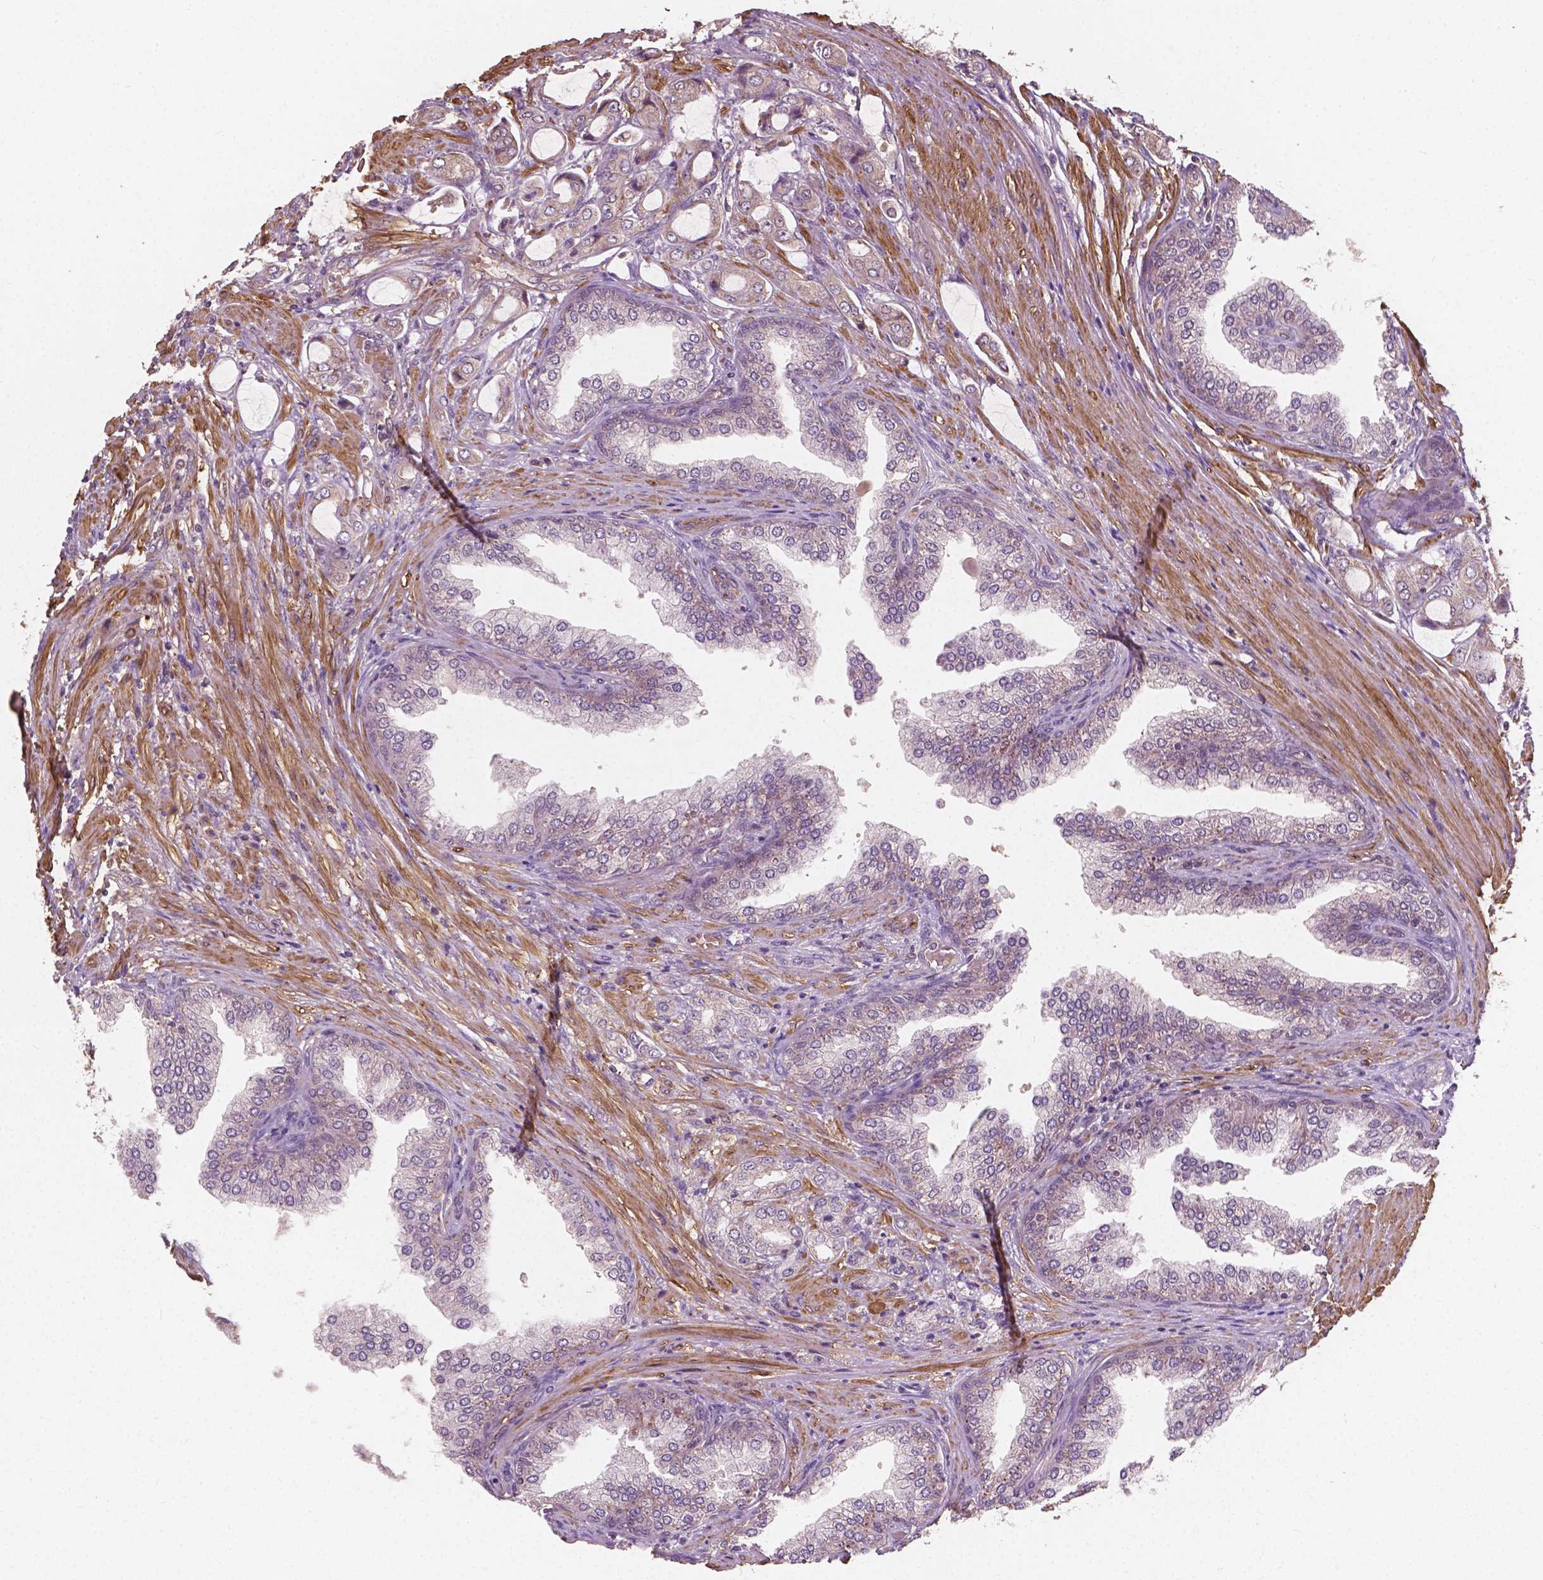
{"staining": {"intensity": "weak", "quantity": "<25%", "location": "cytoplasmic/membranous"}, "tissue": "prostate cancer", "cell_type": "Tumor cells", "image_type": "cancer", "snomed": [{"axis": "morphology", "description": "Adenocarcinoma, NOS"}, {"axis": "topography", "description": "Prostate"}], "caption": "The immunohistochemistry (IHC) micrograph has no significant expression in tumor cells of prostate cancer tissue.", "gene": "CYFIP2", "patient": {"sex": "male", "age": 63}}